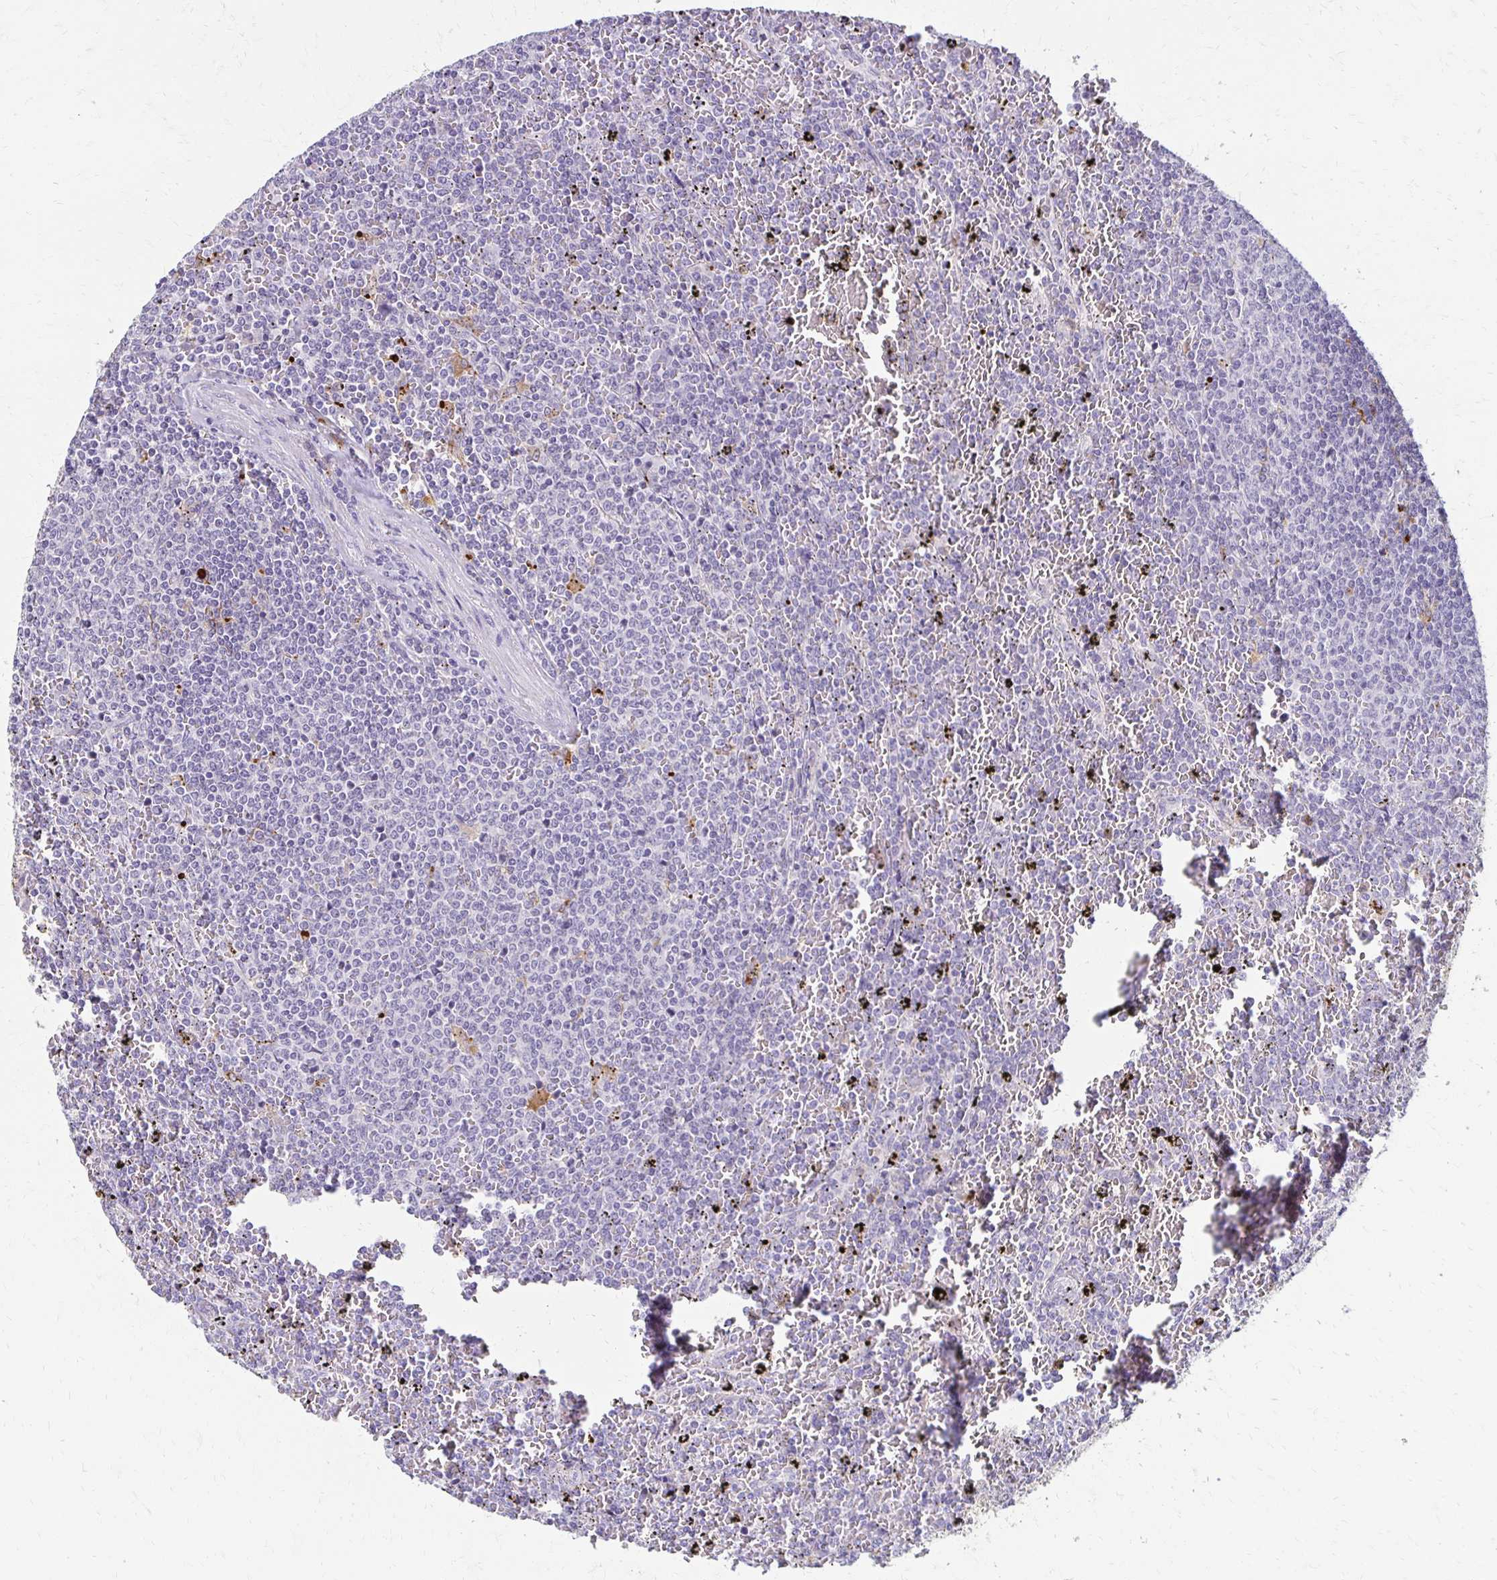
{"staining": {"intensity": "negative", "quantity": "none", "location": "none"}, "tissue": "lymphoma", "cell_type": "Tumor cells", "image_type": "cancer", "snomed": [{"axis": "morphology", "description": "Malignant lymphoma, non-Hodgkin's type, Low grade"}, {"axis": "topography", "description": "Spleen"}], "caption": "A high-resolution image shows immunohistochemistry (IHC) staining of low-grade malignant lymphoma, non-Hodgkin's type, which demonstrates no significant positivity in tumor cells.", "gene": "BBS12", "patient": {"sex": "female", "age": 77}}